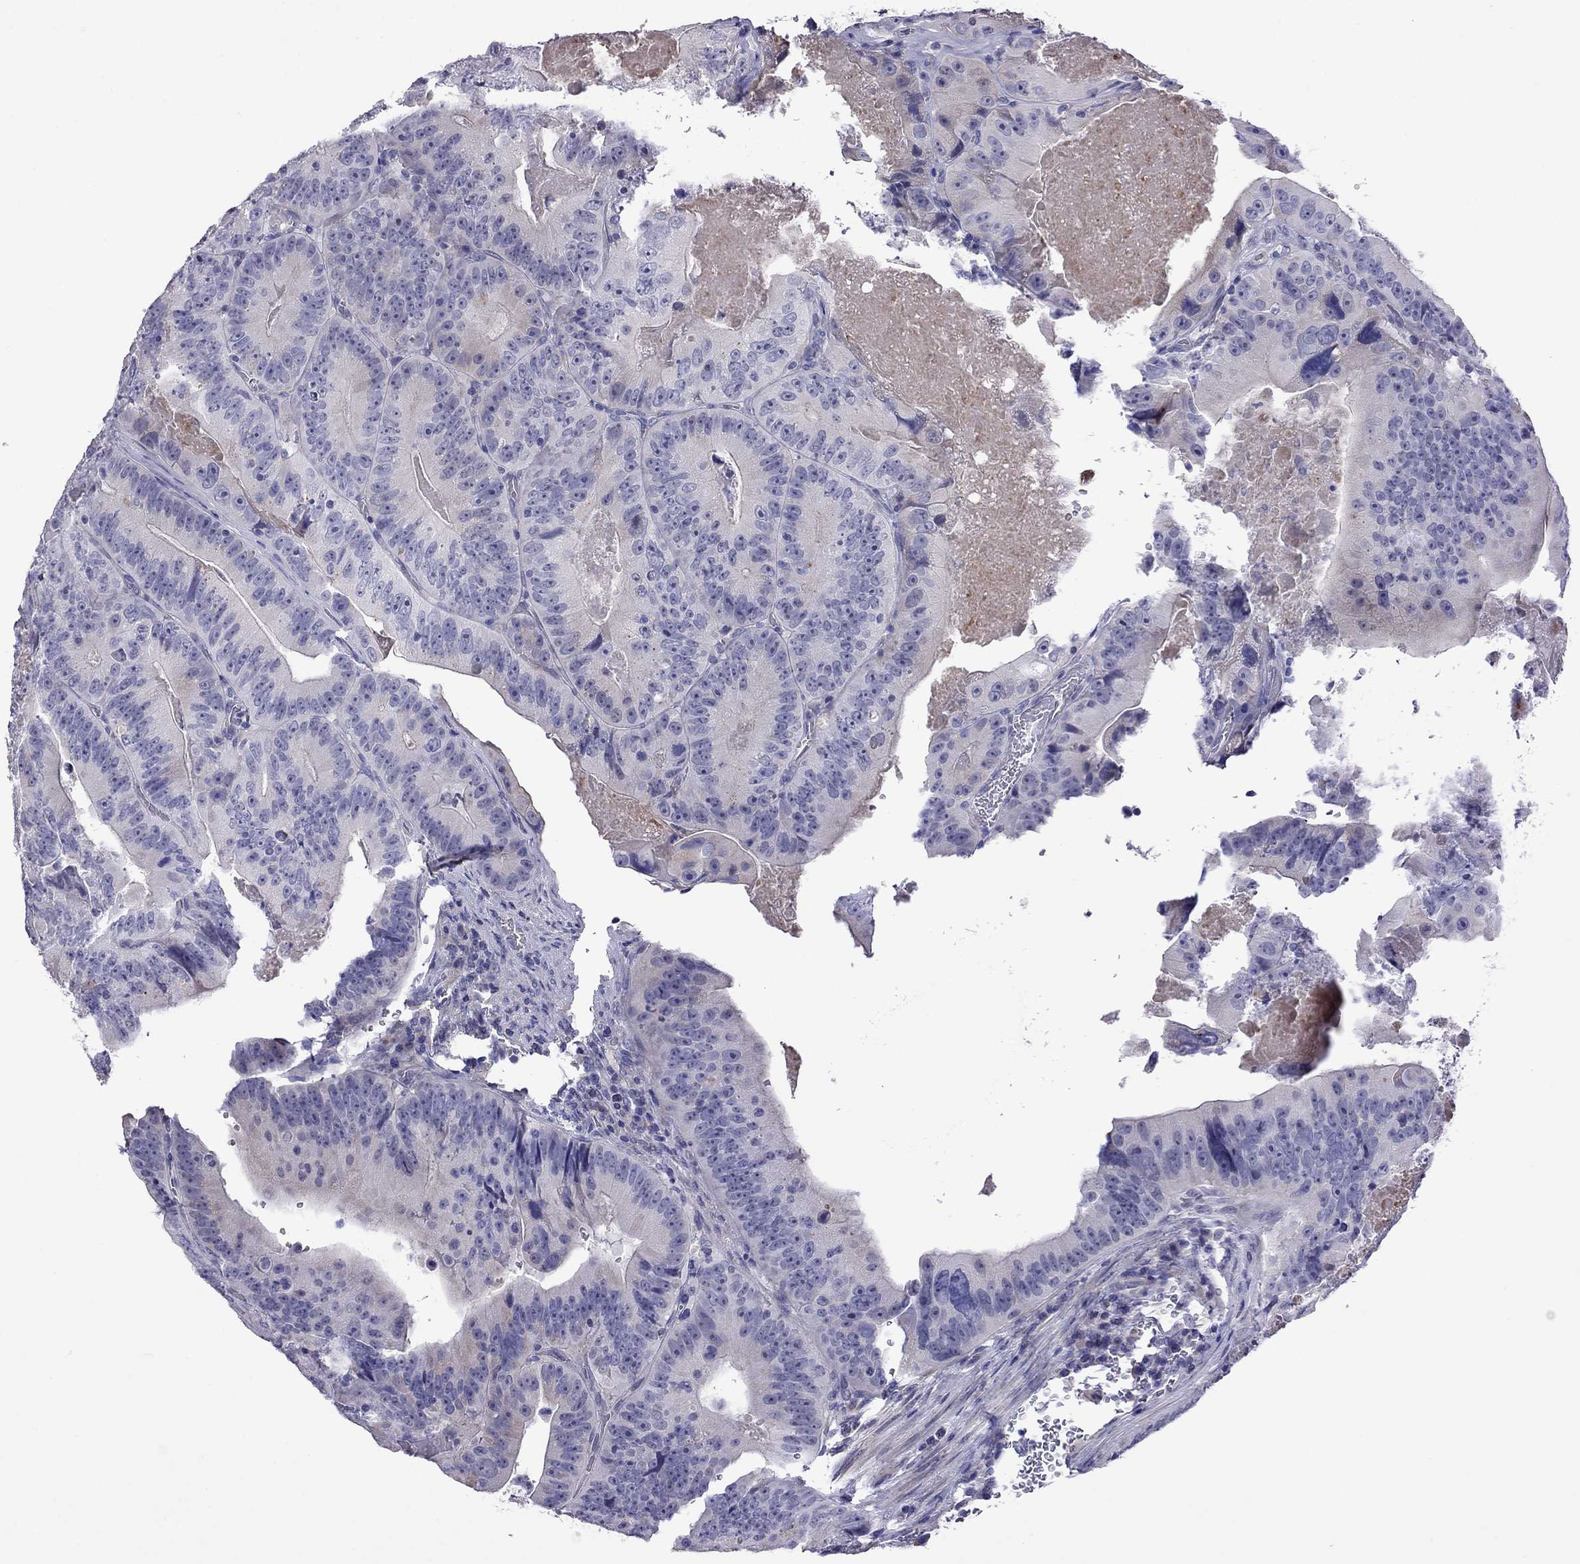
{"staining": {"intensity": "negative", "quantity": "none", "location": "none"}, "tissue": "colorectal cancer", "cell_type": "Tumor cells", "image_type": "cancer", "snomed": [{"axis": "morphology", "description": "Adenocarcinoma, NOS"}, {"axis": "topography", "description": "Colon"}], "caption": "This is an immunohistochemistry image of human colorectal cancer (adenocarcinoma). There is no expression in tumor cells.", "gene": "STAR", "patient": {"sex": "female", "age": 86}}